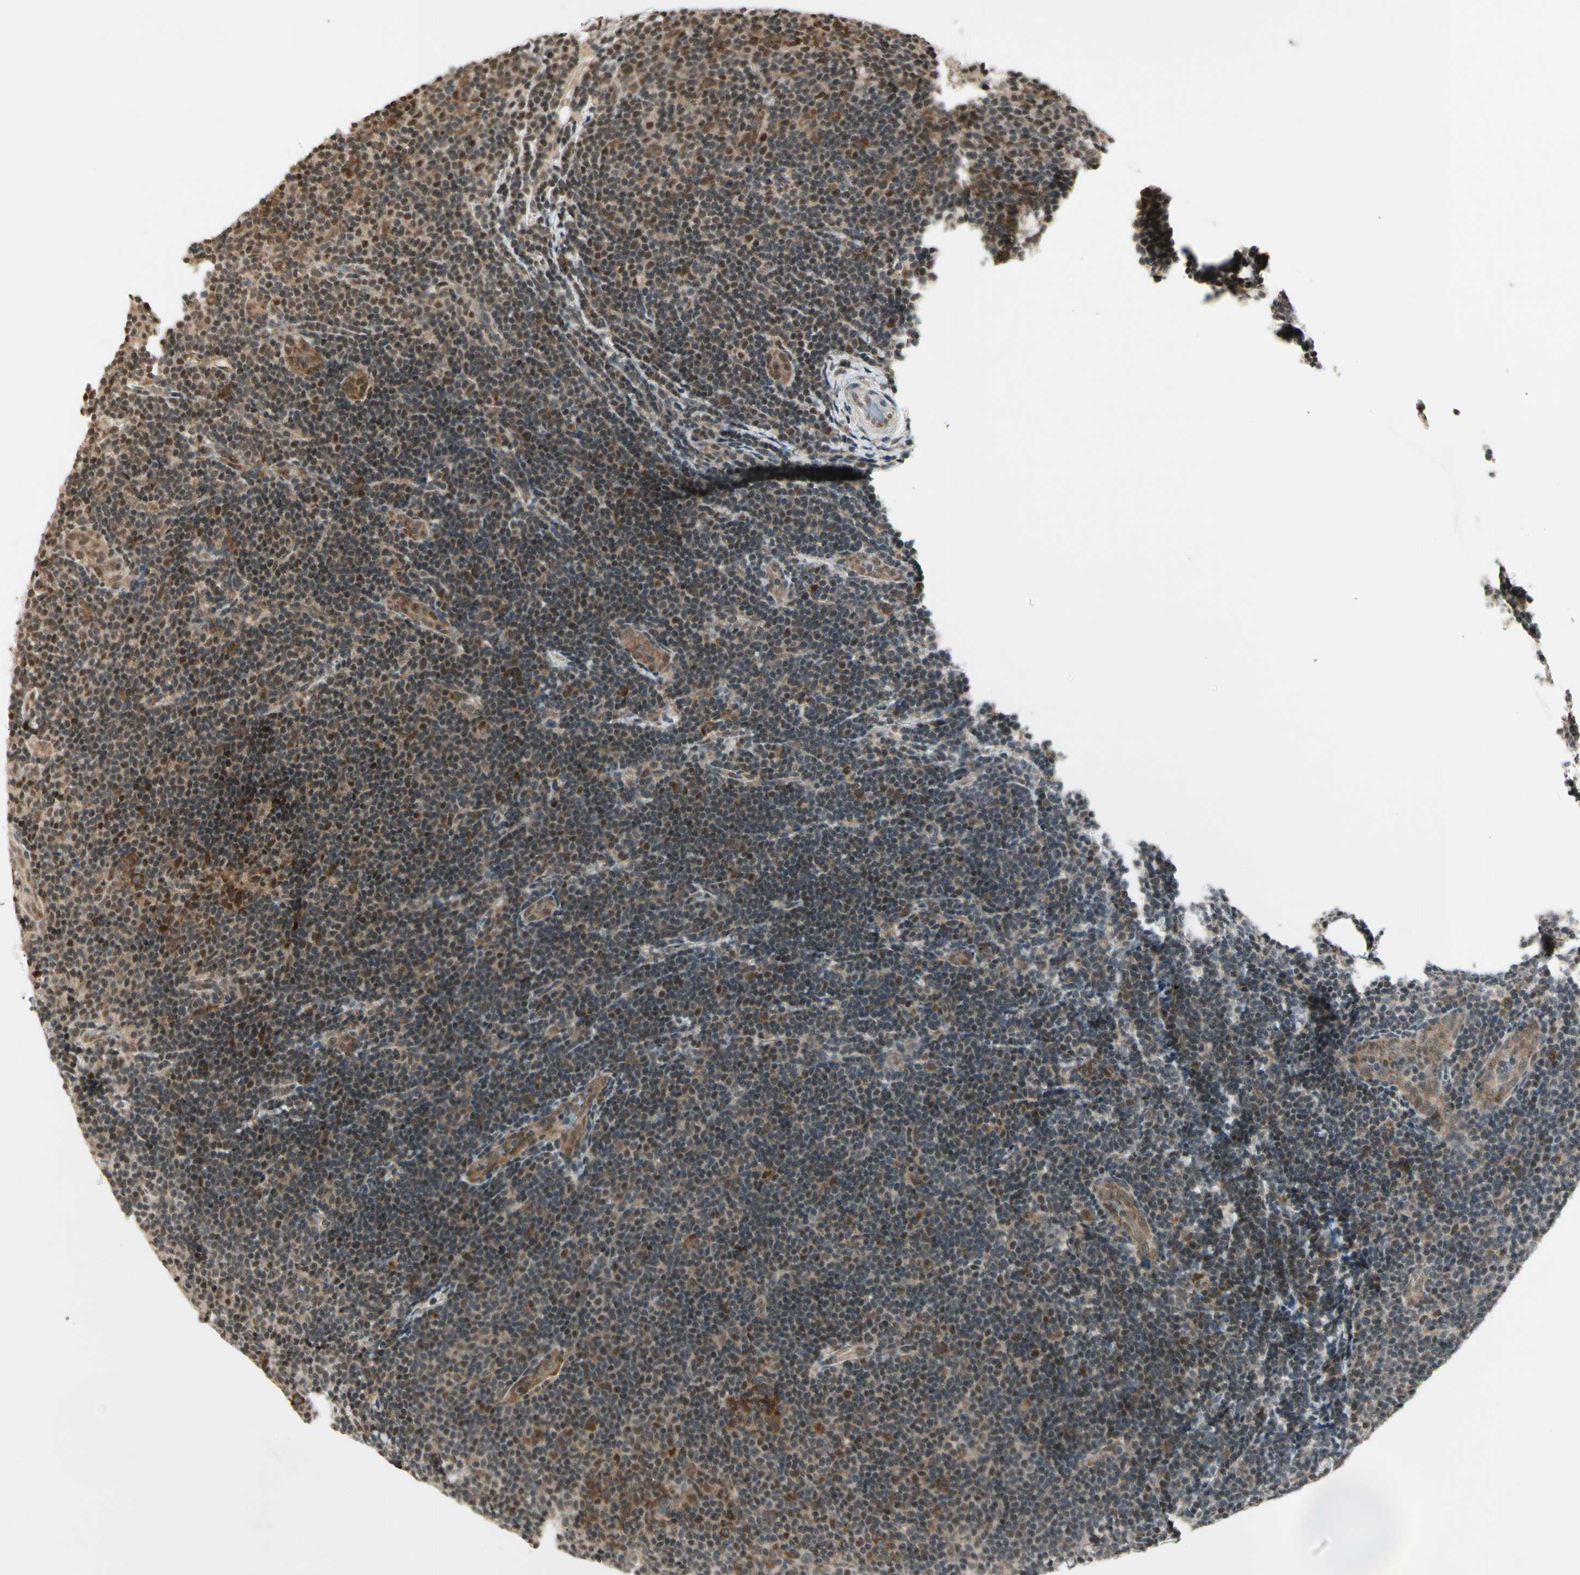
{"staining": {"intensity": "weak", "quantity": "25%-75%", "location": "cytoplasmic/membranous,nuclear"}, "tissue": "lymphoma", "cell_type": "Tumor cells", "image_type": "cancer", "snomed": [{"axis": "morphology", "description": "Malignant lymphoma, non-Hodgkin's type, Low grade"}, {"axis": "topography", "description": "Lymph node"}], "caption": "An immunohistochemistry (IHC) photomicrograph of neoplastic tissue is shown. Protein staining in brown labels weak cytoplasmic/membranous and nuclear positivity in low-grade malignant lymphoma, non-Hodgkin's type within tumor cells.", "gene": "SMN2", "patient": {"sex": "male", "age": 83}}